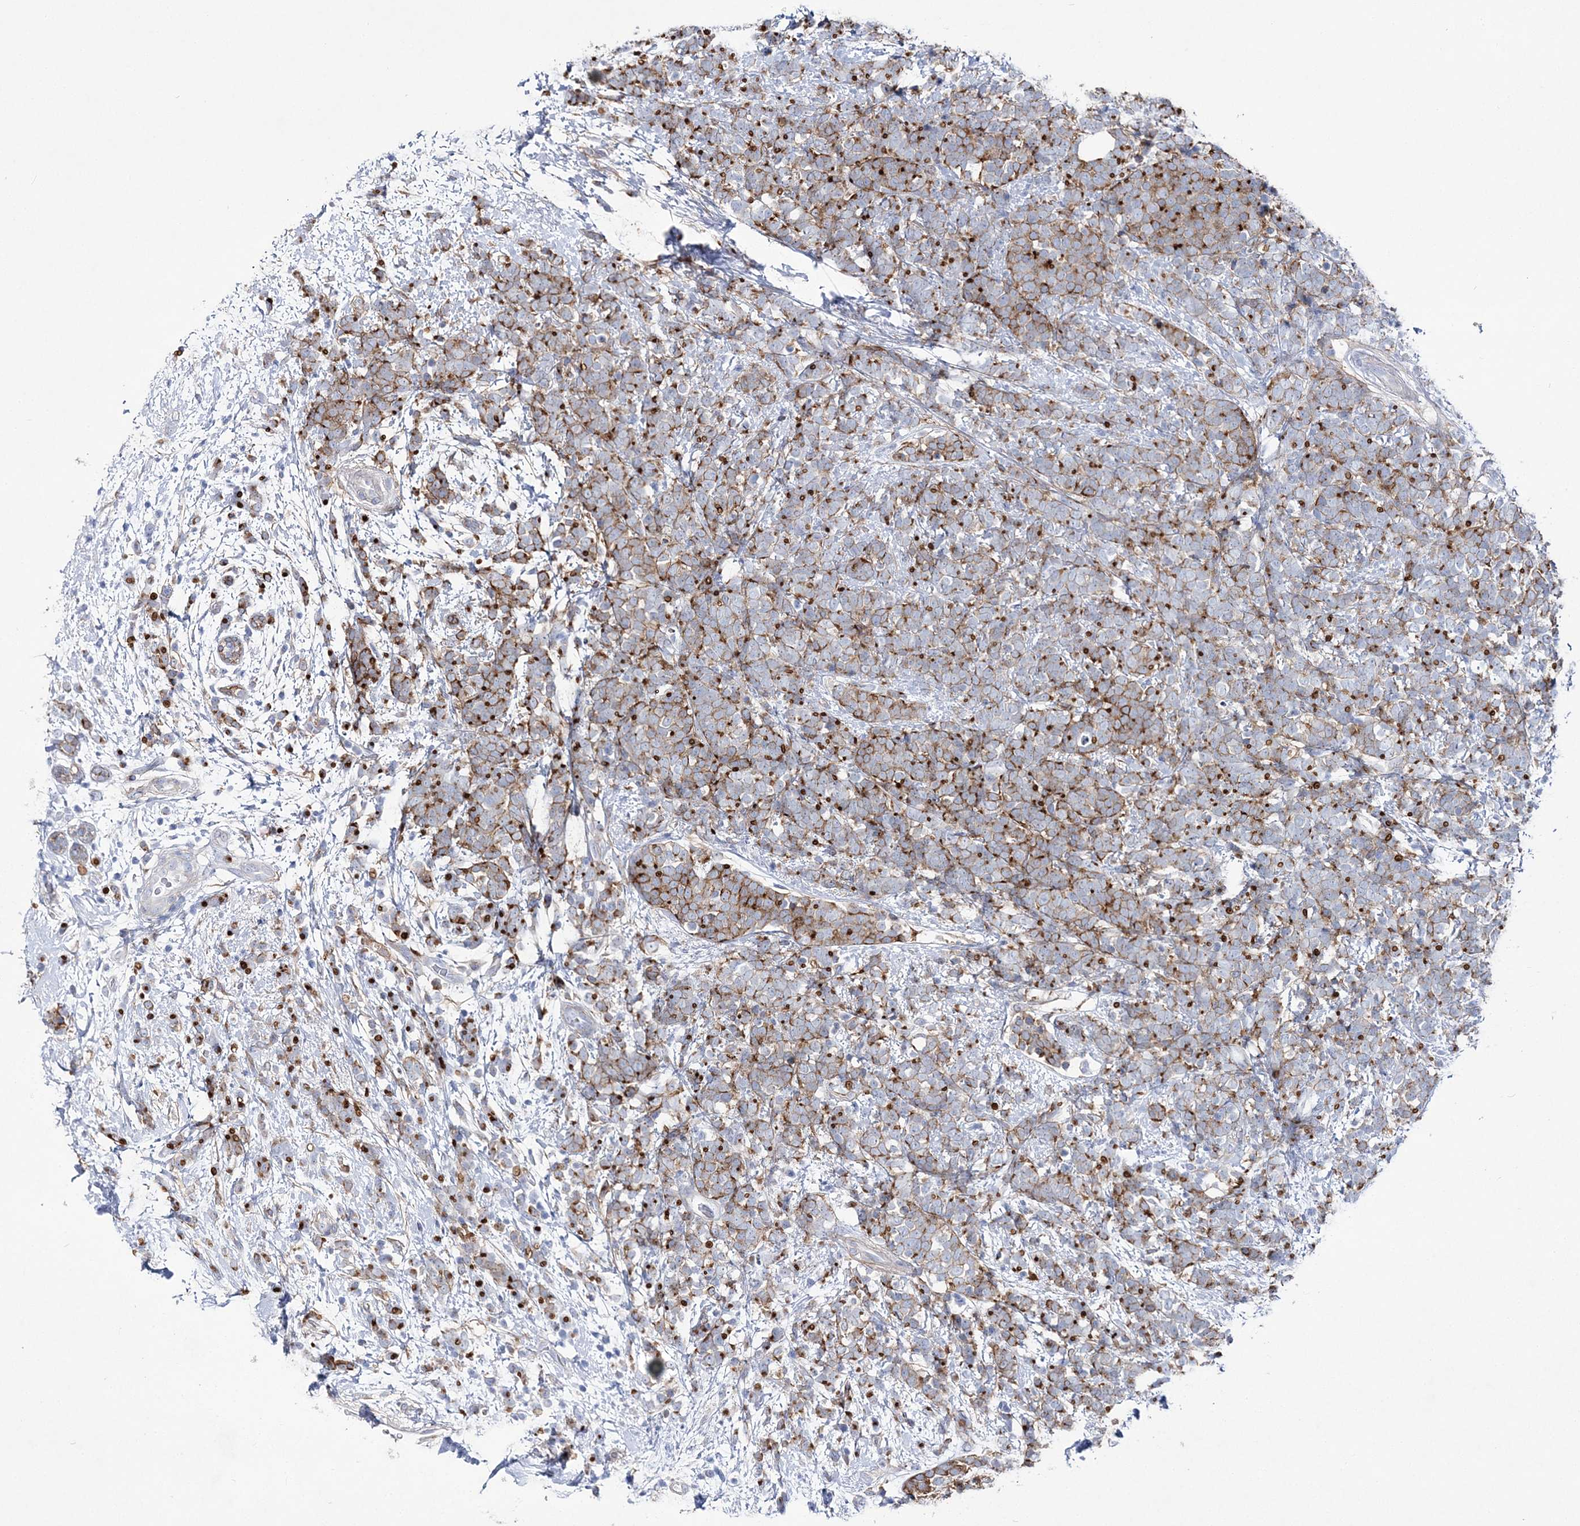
{"staining": {"intensity": "moderate", "quantity": ">75%", "location": "cytoplasmic/membranous"}, "tissue": "breast cancer", "cell_type": "Tumor cells", "image_type": "cancer", "snomed": [{"axis": "morphology", "description": "Lobular carcinoma"}, {"axis": "topography", "description": "Breast"}], "caption": "Moderate cytoplasmic/membranous expression for a protein is appreciated in approximately >75% of tumor cells of breast cancer (lobular carcinoma) using IHC.", "gene": "ANO1", "patient": {"sex": "female", "age": 58}}